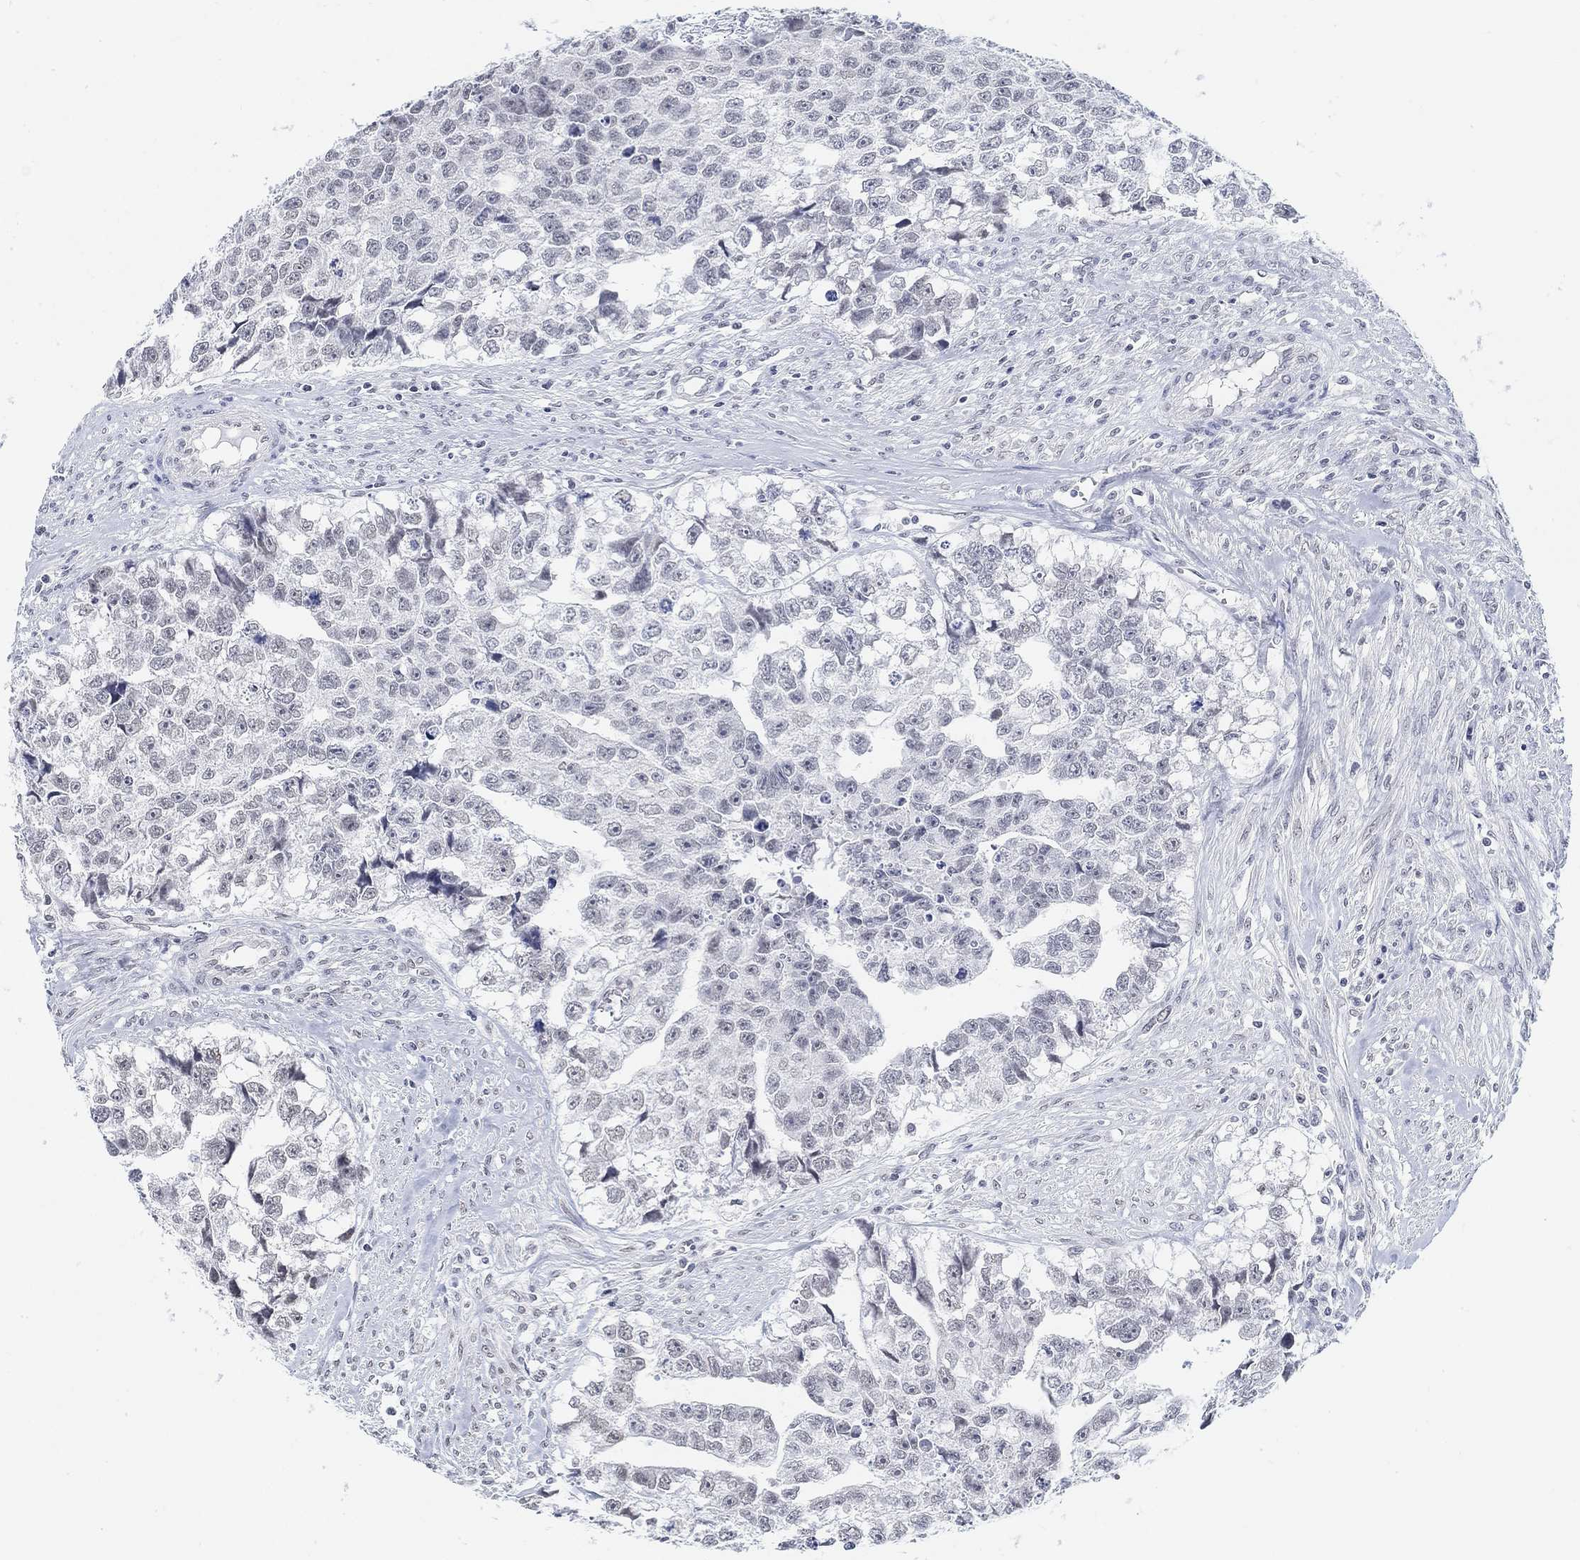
{"staining": {"intensity": "negative", "quantity": "none", "location": "none"}, "tissue": "testis cancer", "cell_type": "Tumor cells", "image_type": "cancer", "snomed": [{"axis": "morphology", "description": "Carcinoma, Embryonal, NOS"}, {"axis": "morphology", "description": "Teratoma, malignant, NOS"}, {"axis": "topography", "description": "Testis"}], "caption": "There is no significant staining in tumor cells of testis teratoma (malignant). (Stains: DAB immunohistochemistry with hematoxylin counter stain, Microscopy: brightfield microscopy at high magnification).", "gene": "PURG", "patient": {"sex": "male", "age": 44}}